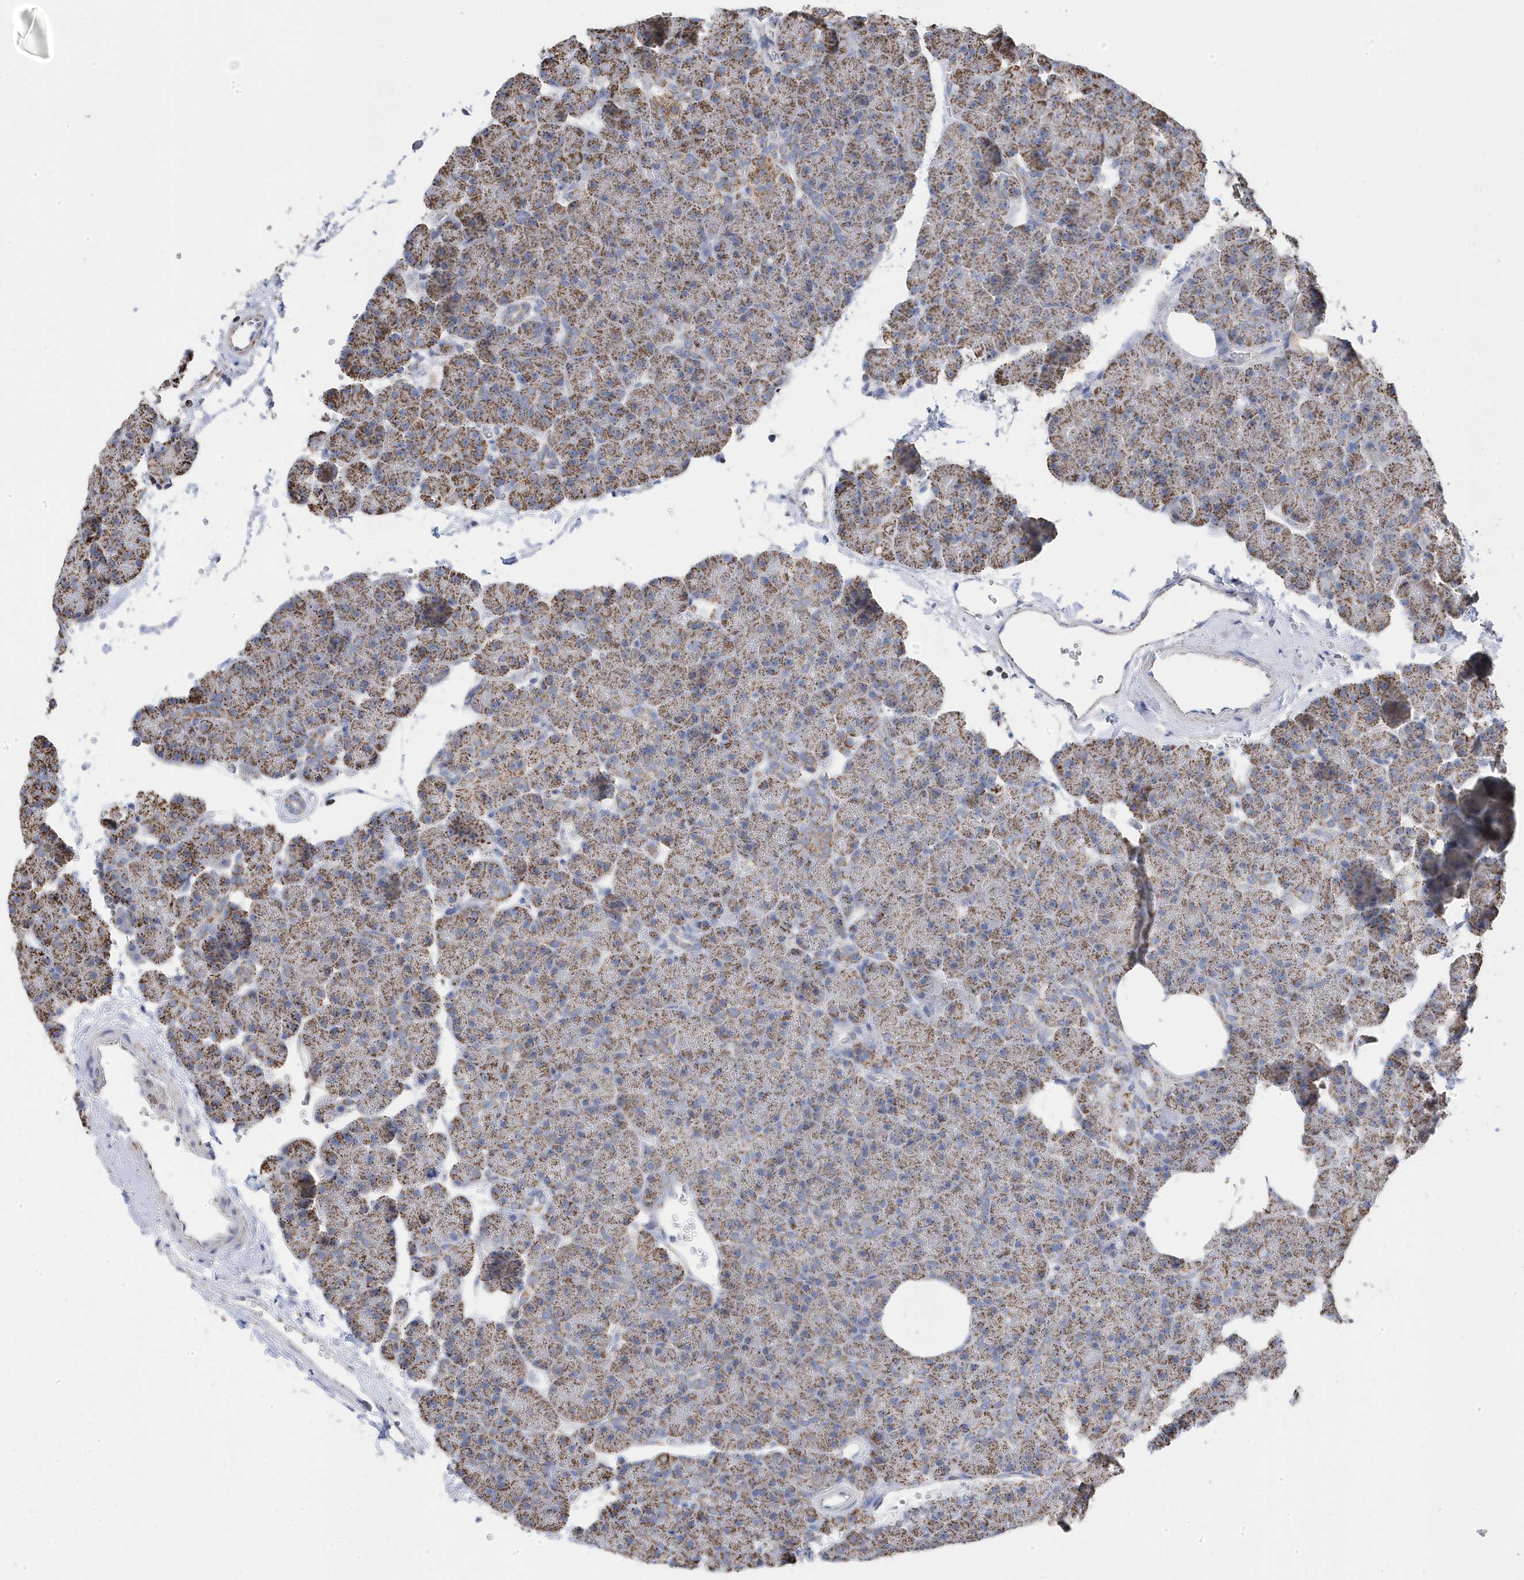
{"staining": {"intensity": "moderate", "quantity": ">75%", "location": "cytoplasmic/membranous"}, "tissue": "pancreas", "cell_type": "Exocrine glandular cells", "image_type": "normal", "snomed": [{"axis": "morphology", "description": "Normal tissue, NOS"}, {"axis": "morphology", "description": "Carcinoid, malignant, NOS"}, {"axis": "topography", "description": "Pancreas"}], "caption": "Pancreas stained with DAB (3,3'-diaminobenzidine) immunohistochemistry (IHC) shows medium levels of moderate cytoplasmic/membranous positivity in approximately >75% of exocrine glandular cells.", "gene": "GTPBP8", "patient": {"sex": "female", "age": 35}}